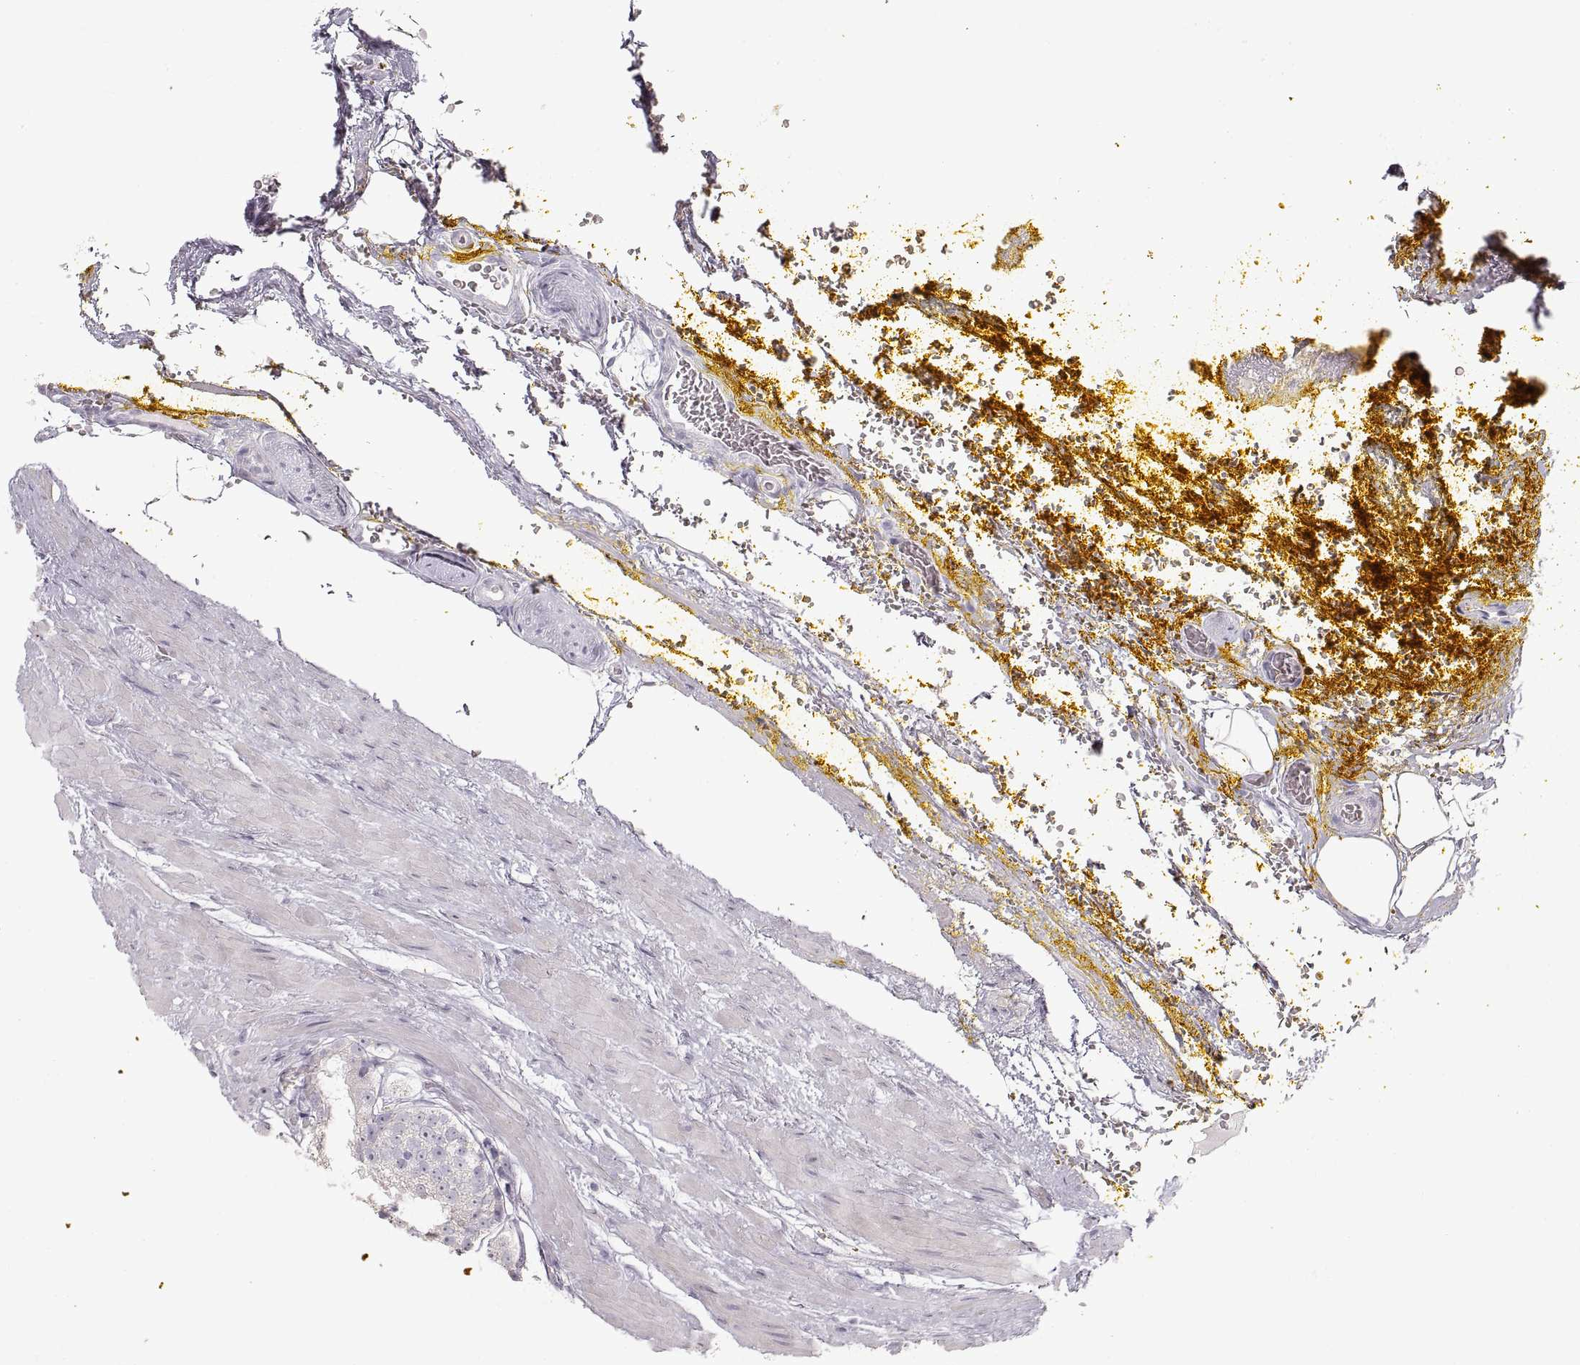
{"staining": {"intensity": "negative", "quantity": "none", "location": "none"}, "tissue": "prostate cancer", "cell_type": "Tumor cells", "image_type": "cancer", "snomed": [{"axis": "morphology", "description": "Adenocarcinoma, Low grade"}, {"axis": "topography", "description": "Prostate"}], "caption": "High magnification brightfield microscopy of prostate adenocarcinoma (low-grade) stained with DAB (brown) and counterstained with hematoxylin (blue): tumor cells show no significant expression.", "gene": "ZP3", "patient": {"sex": "male", "age": 60}}